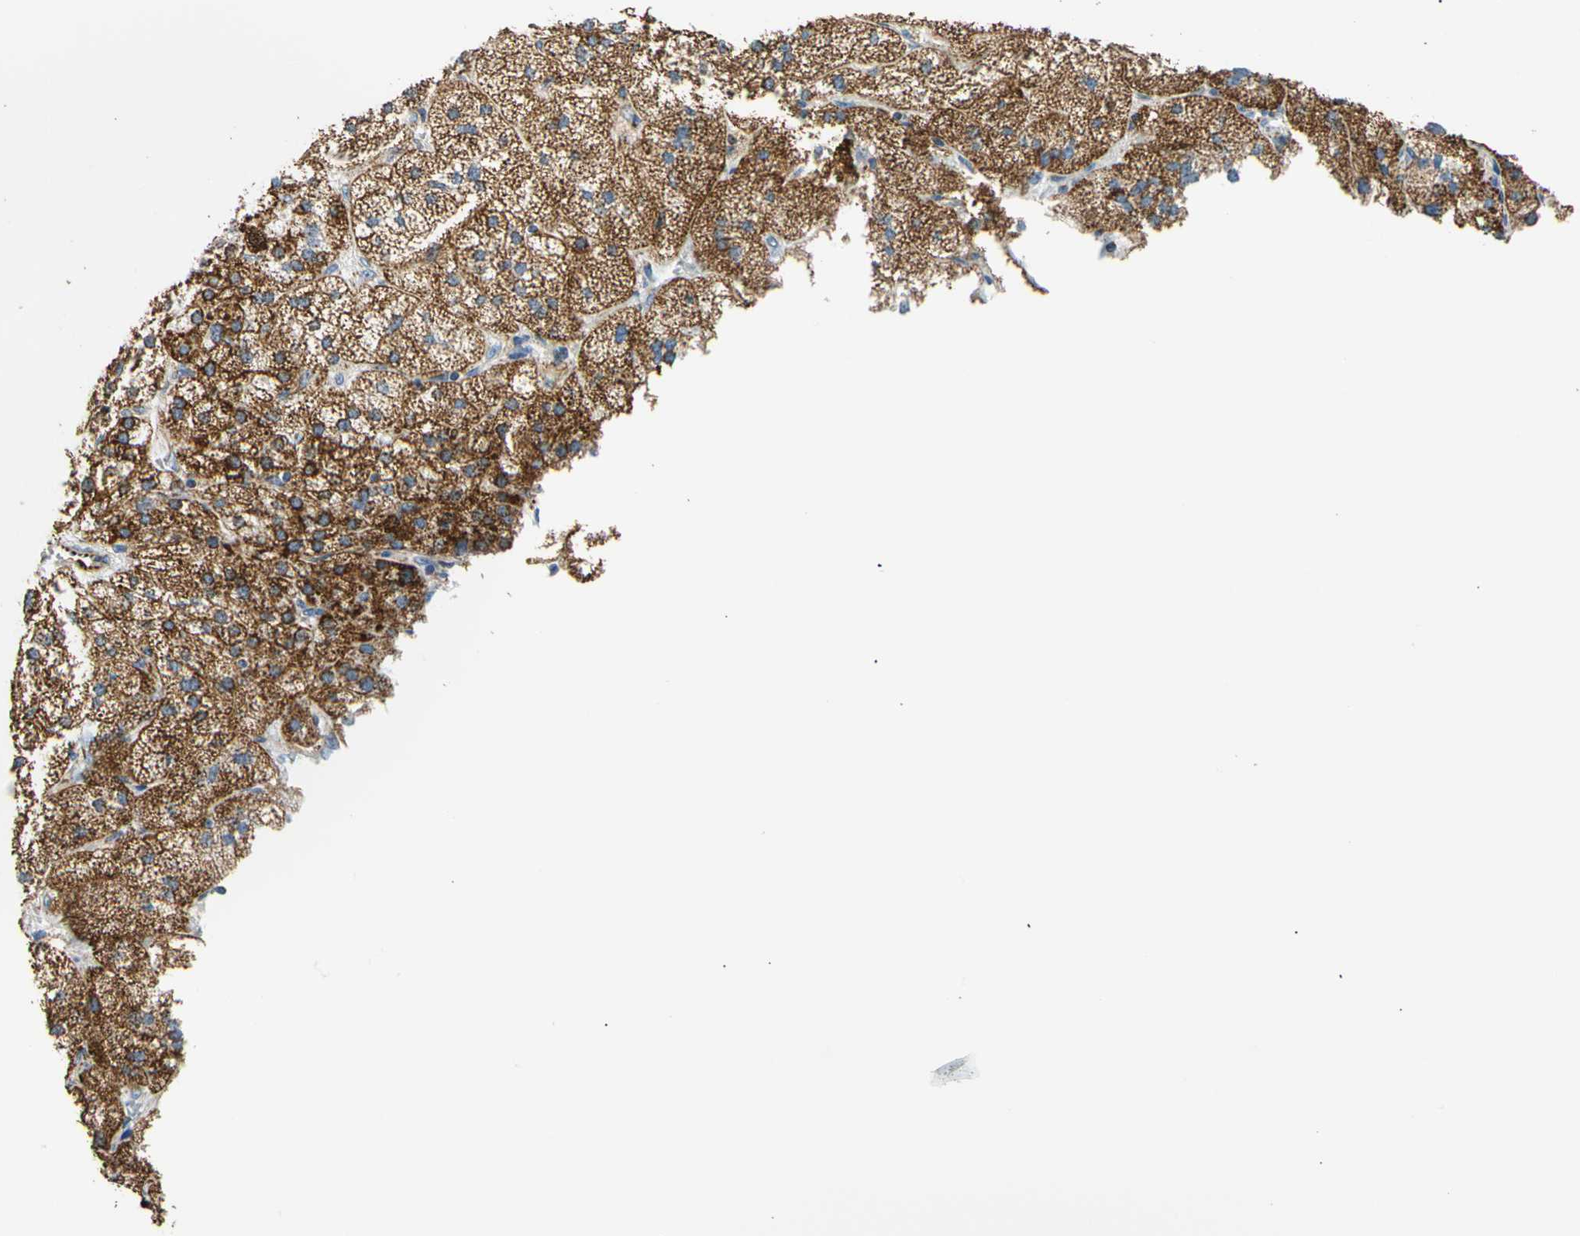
{"staining": {"intensity": "strong", "quantity": ">75%", "location": "cytoplasmic/membranous"}, "tissue": "adrenal gland", "cell_type": "Glandular cells", "image_type": "normal", "snomed": [{"axis": "morphology", "description": "Normal tissue, NOS"}, {"axis": "topography", "description": "Adrenal gland"}], "caption": "Brown immunohistochemical staining in benign human adrenal gland shows strong cytoplasmic/membranous expression in approximately >75% of glandular cells. (DAB (3,3'-diaminobenzidine) IHC, brown staining for protein, blue staining for nuclei).", "gene": "ACAT1", "patient": {"sex": "female", "age": 60}}